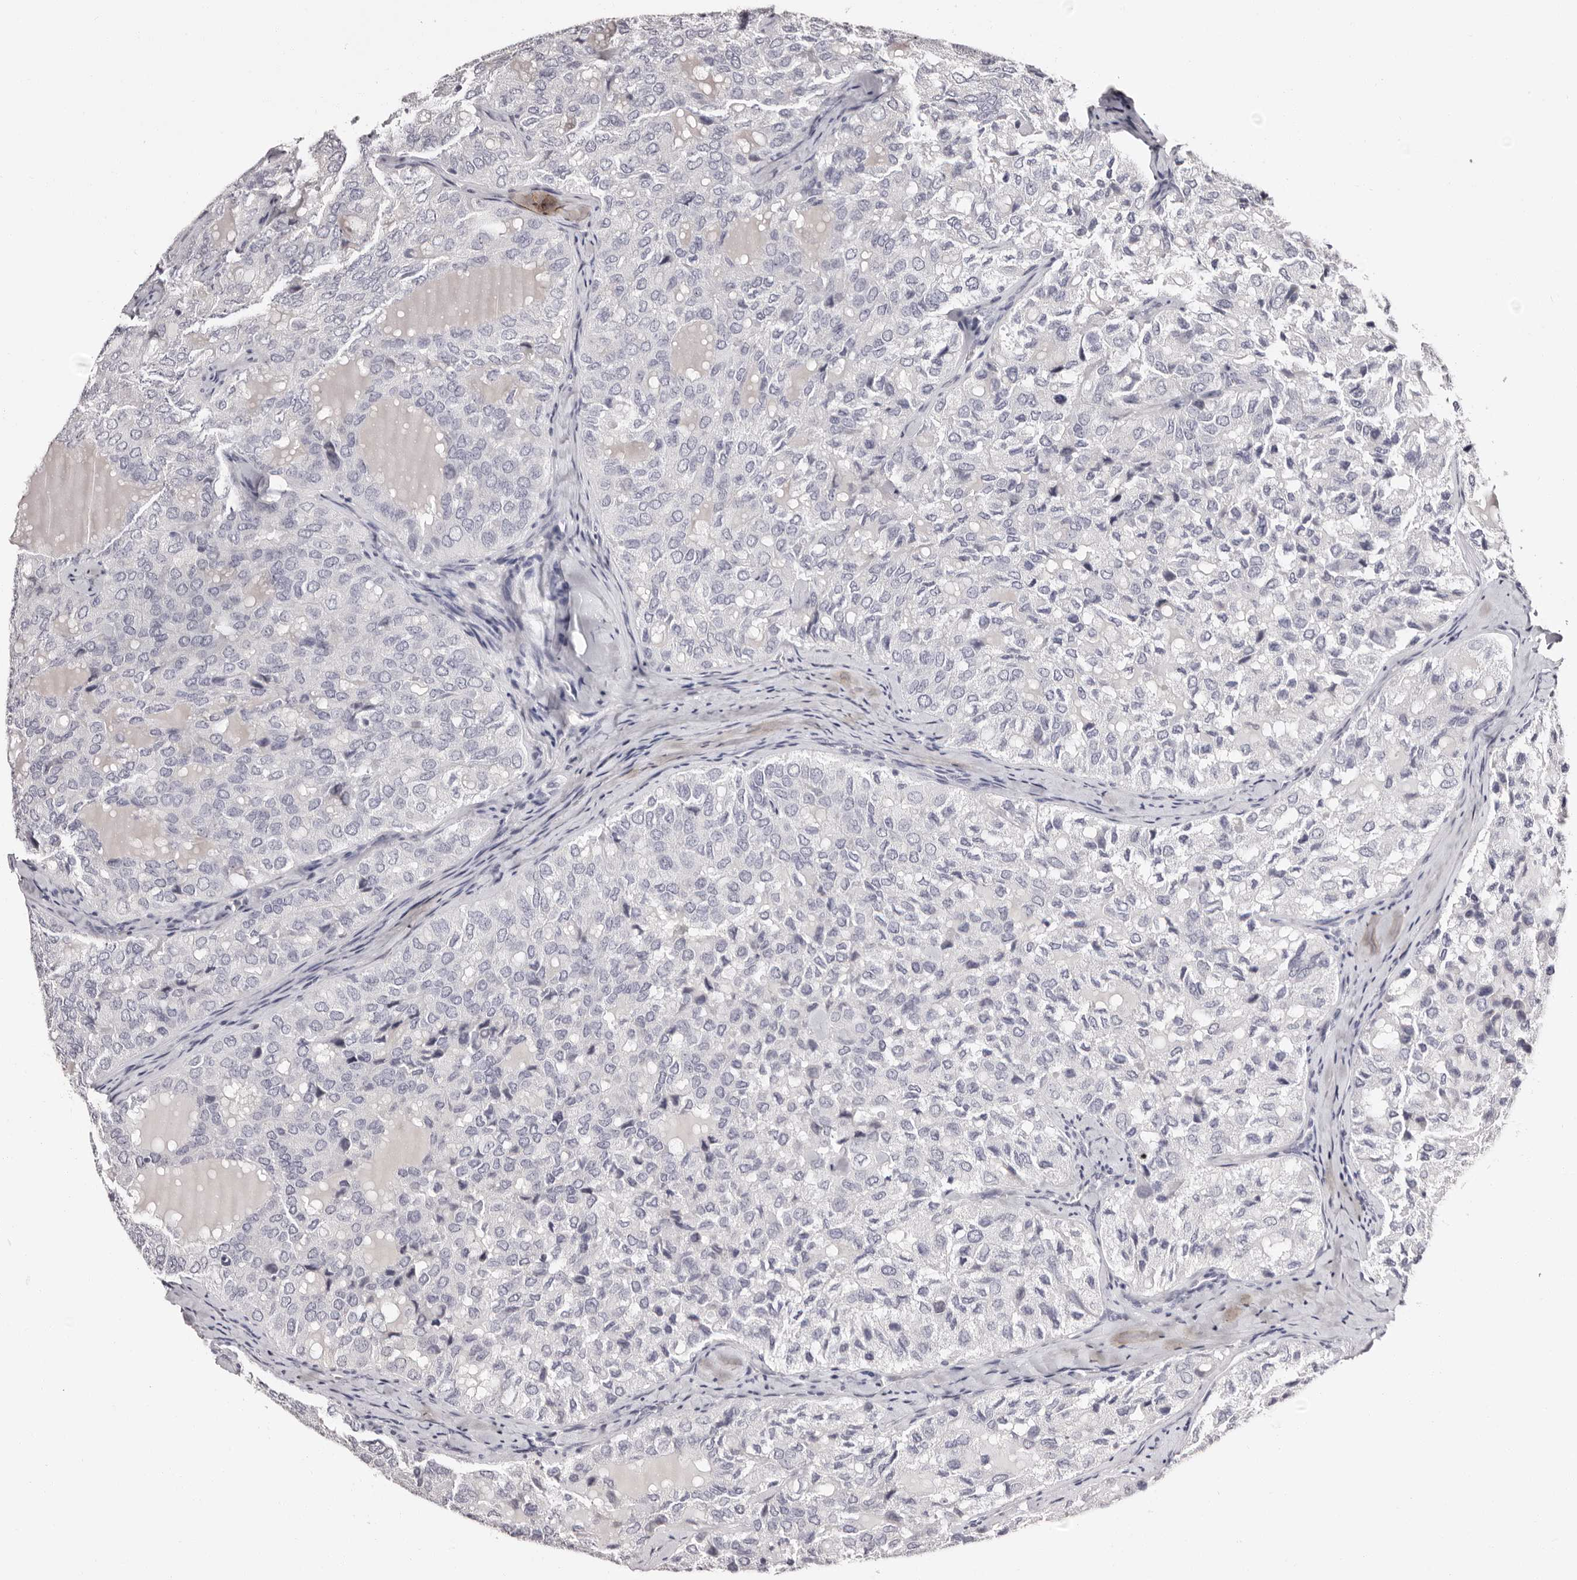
{"staining": {"intensity": "negative", "quantity": "none", "location": "none"}, "tissue": "thyroid cancer", "cell_type": "Tumor cells", "image_type": "cancer", "snomed": [{"axis": "morphology", "description": "Follicular adenoma carcinoma, NOS"}, {"axis": "topography", "description": "Thyroid gland"}], "caption": "Protein analysis of thyroid follicular adenoma carcinoma demonstrates no significant expression in tumor cells.", "gene": "BPGM", "patient": {"sex": "male", "age": 75}}